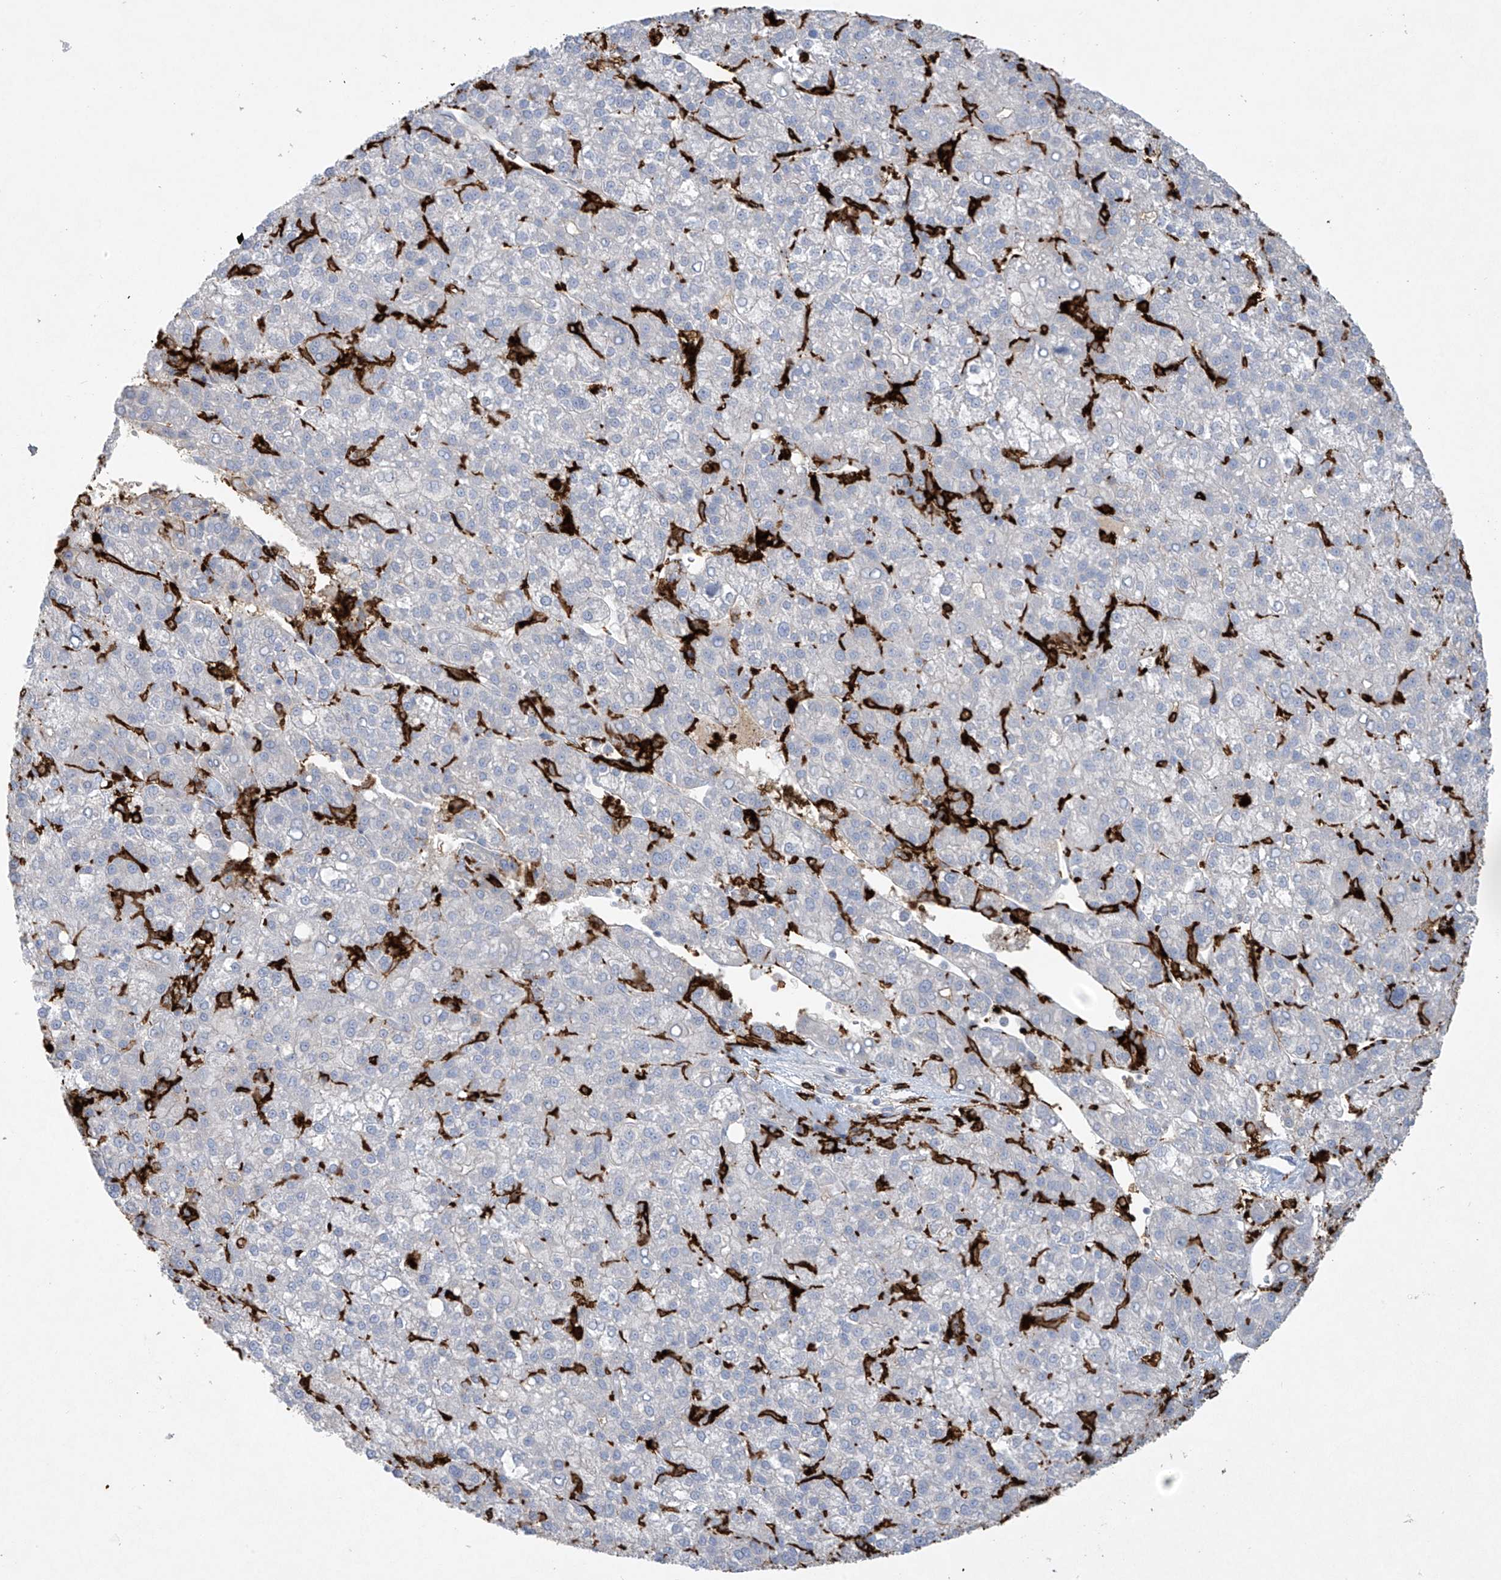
{"staining": {"intensity": "negative", "quantity": "none", "location": "none"}, "tissue": "liver cancer", "cell_type": "Tumor cells", "image_type": "cancer", "snomed": [{"axis": "morphology", "description": "Carcinoma, Hepatocellular, NOS"}, {"axis": "topography", "description": "Liver"}], "caption": "A micrograph of human liver cancer is negative for staining in tumor cells.", "gene": "FCGR3A", "patient": {"sex": "female", "age": 58}}